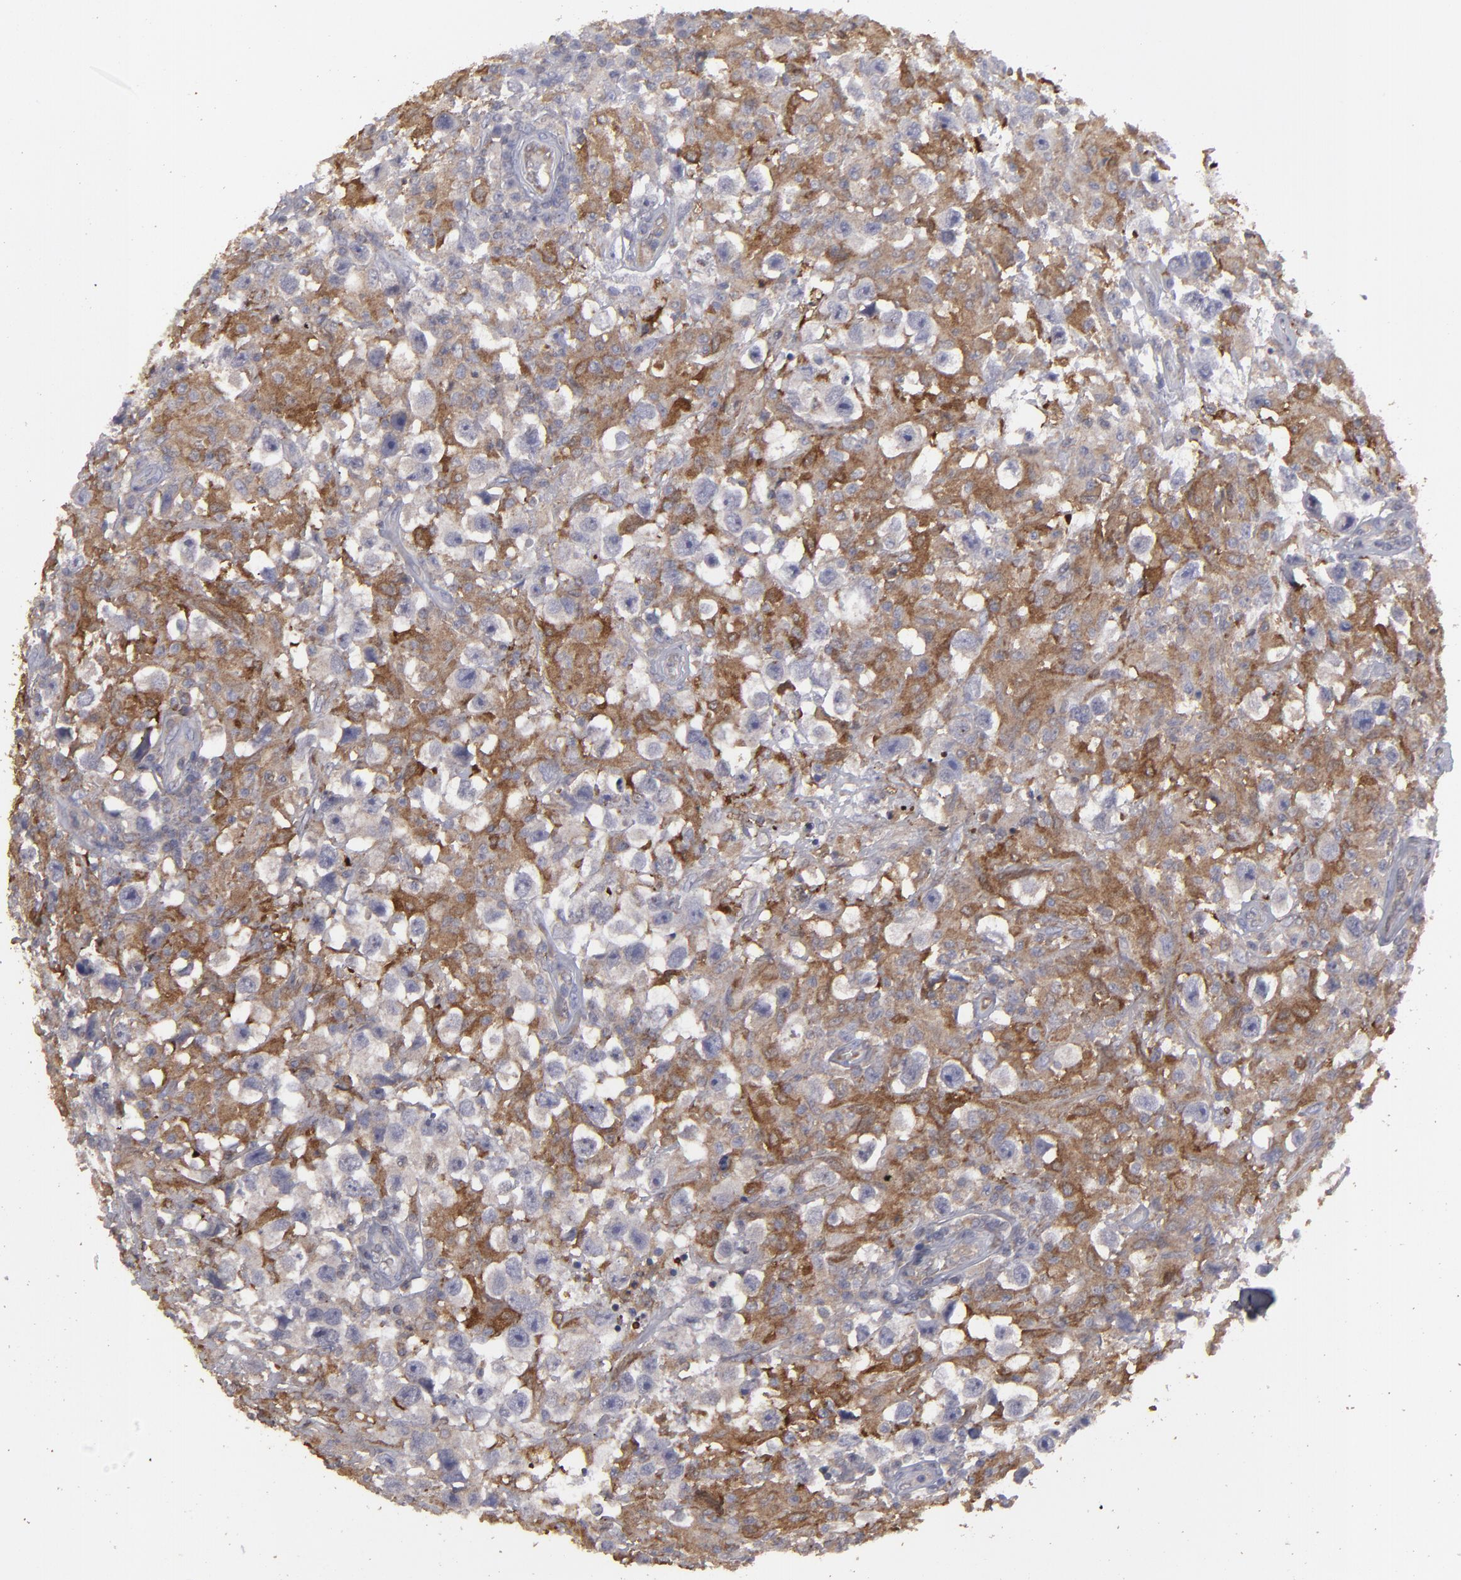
{"staining": {"intensity": "moderate", "quantity": "25%-75%", "location": "cytoplasmic/membranous"}, "tissue": "testis cancer", "cell_type": "Tumor cells", "image_type": "cancer", "snomed": [{"axis": "morphology", "description": "Seminoma, NOS"}, {"axis": "topography", "description": "Testis"}], "caption": "Seminoma (testis) was stained to show a protein in brown. There is medium levels of moderate cytoplasmic/membranous staining in about 25%-75% of tumor cells.", "gene": "SEMA3G", "patient": {"sex": "male", "age": 34}}